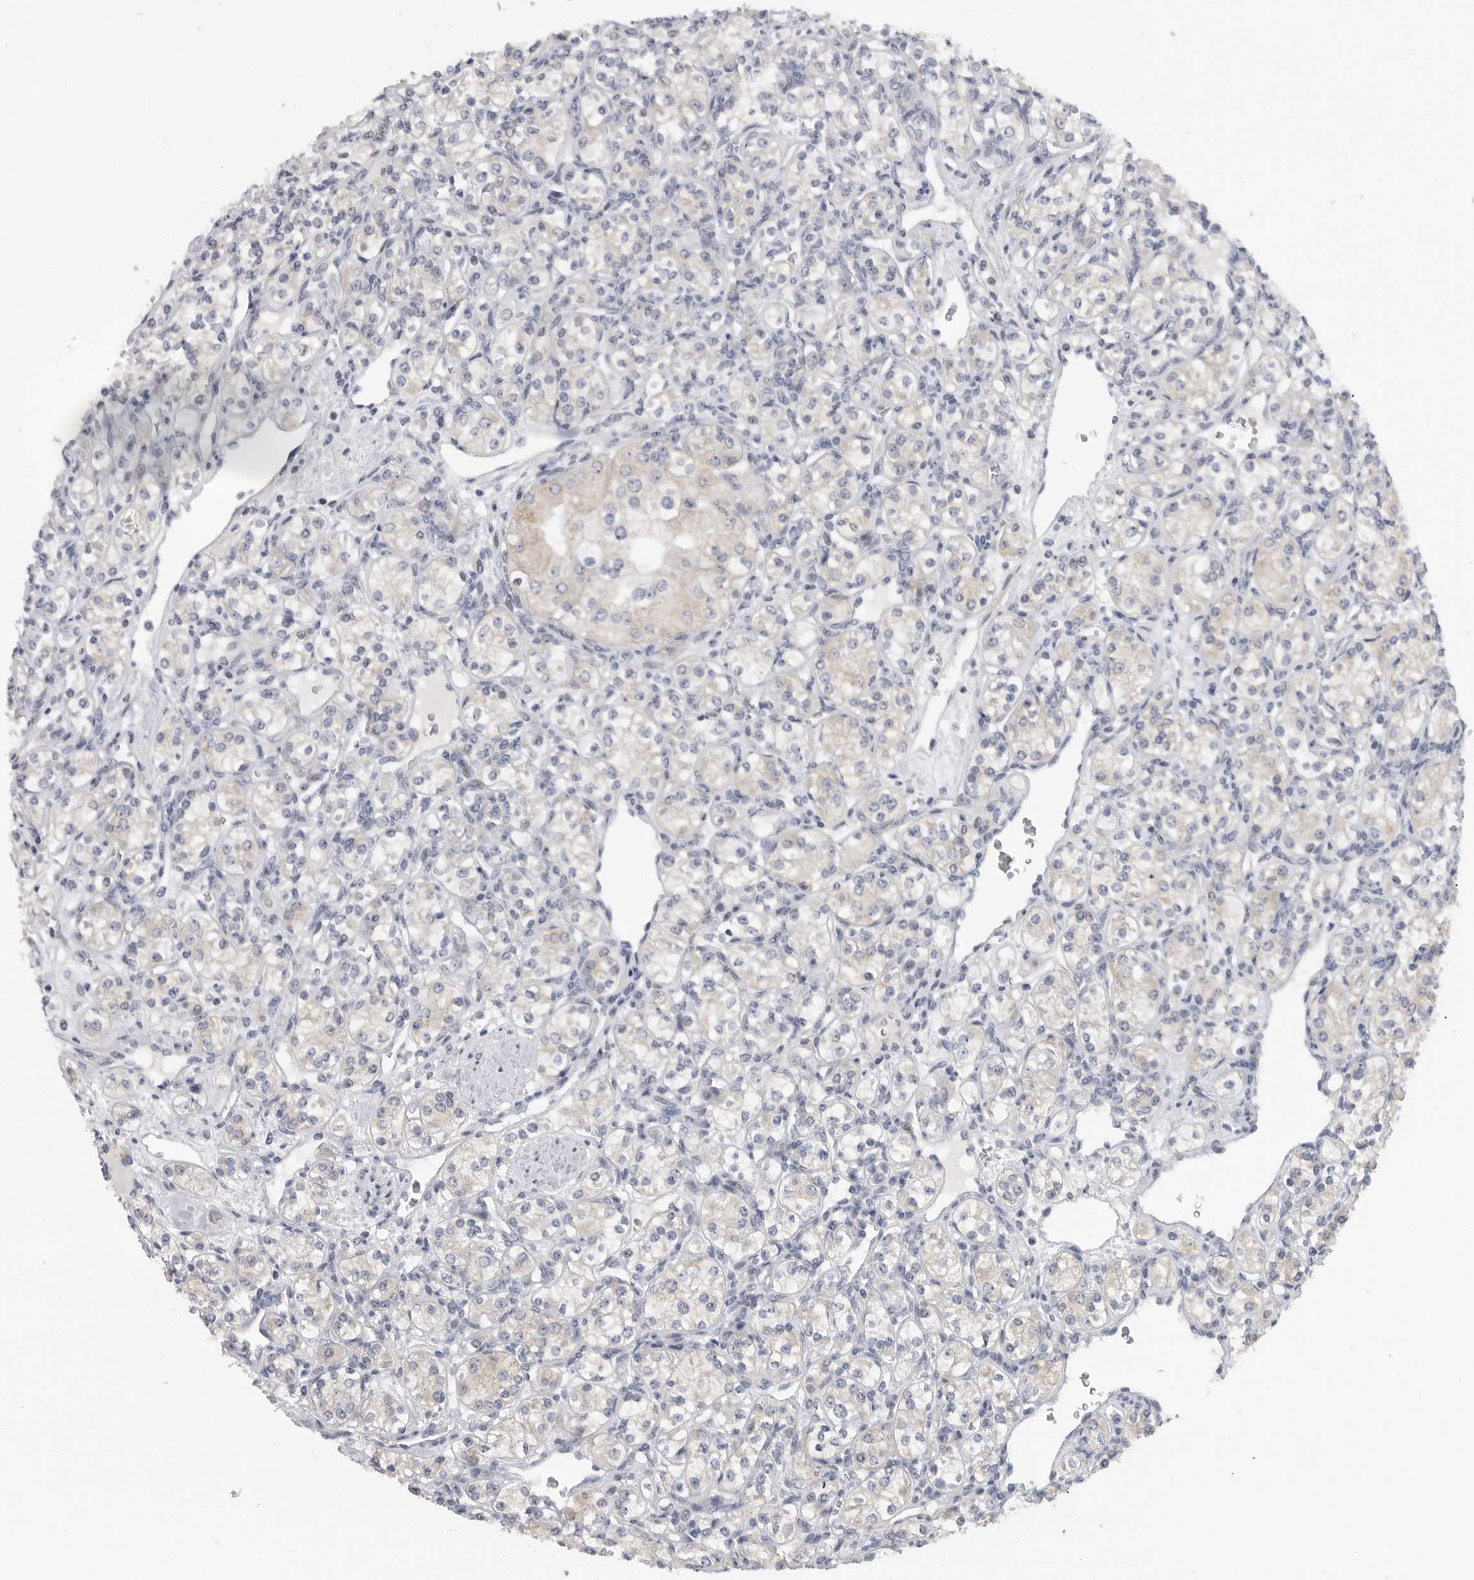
{"staining": {"intensity": "negative", "quantity": "none", "location": "none"}, "tissue": "renal cancer", "cell_type": "Tumor cells", "image_type": "cancer", "snomed": [{"axis": "morphology", "description": "Adenocarcinoma, NOS"}, {"axis": "topography", "description": "Kidney"}], "caption": "A photomicrograph of renal adenocarcinoma stained for a protein exhibits no brown staining in tumor cells. (DAB (3,3'-diaminobenzidine) immunohistochemistry visualized using brightfield microscopy, high magnification).", "gene": "FBXO43", "patient": {"sex": "male", "age": 77}}